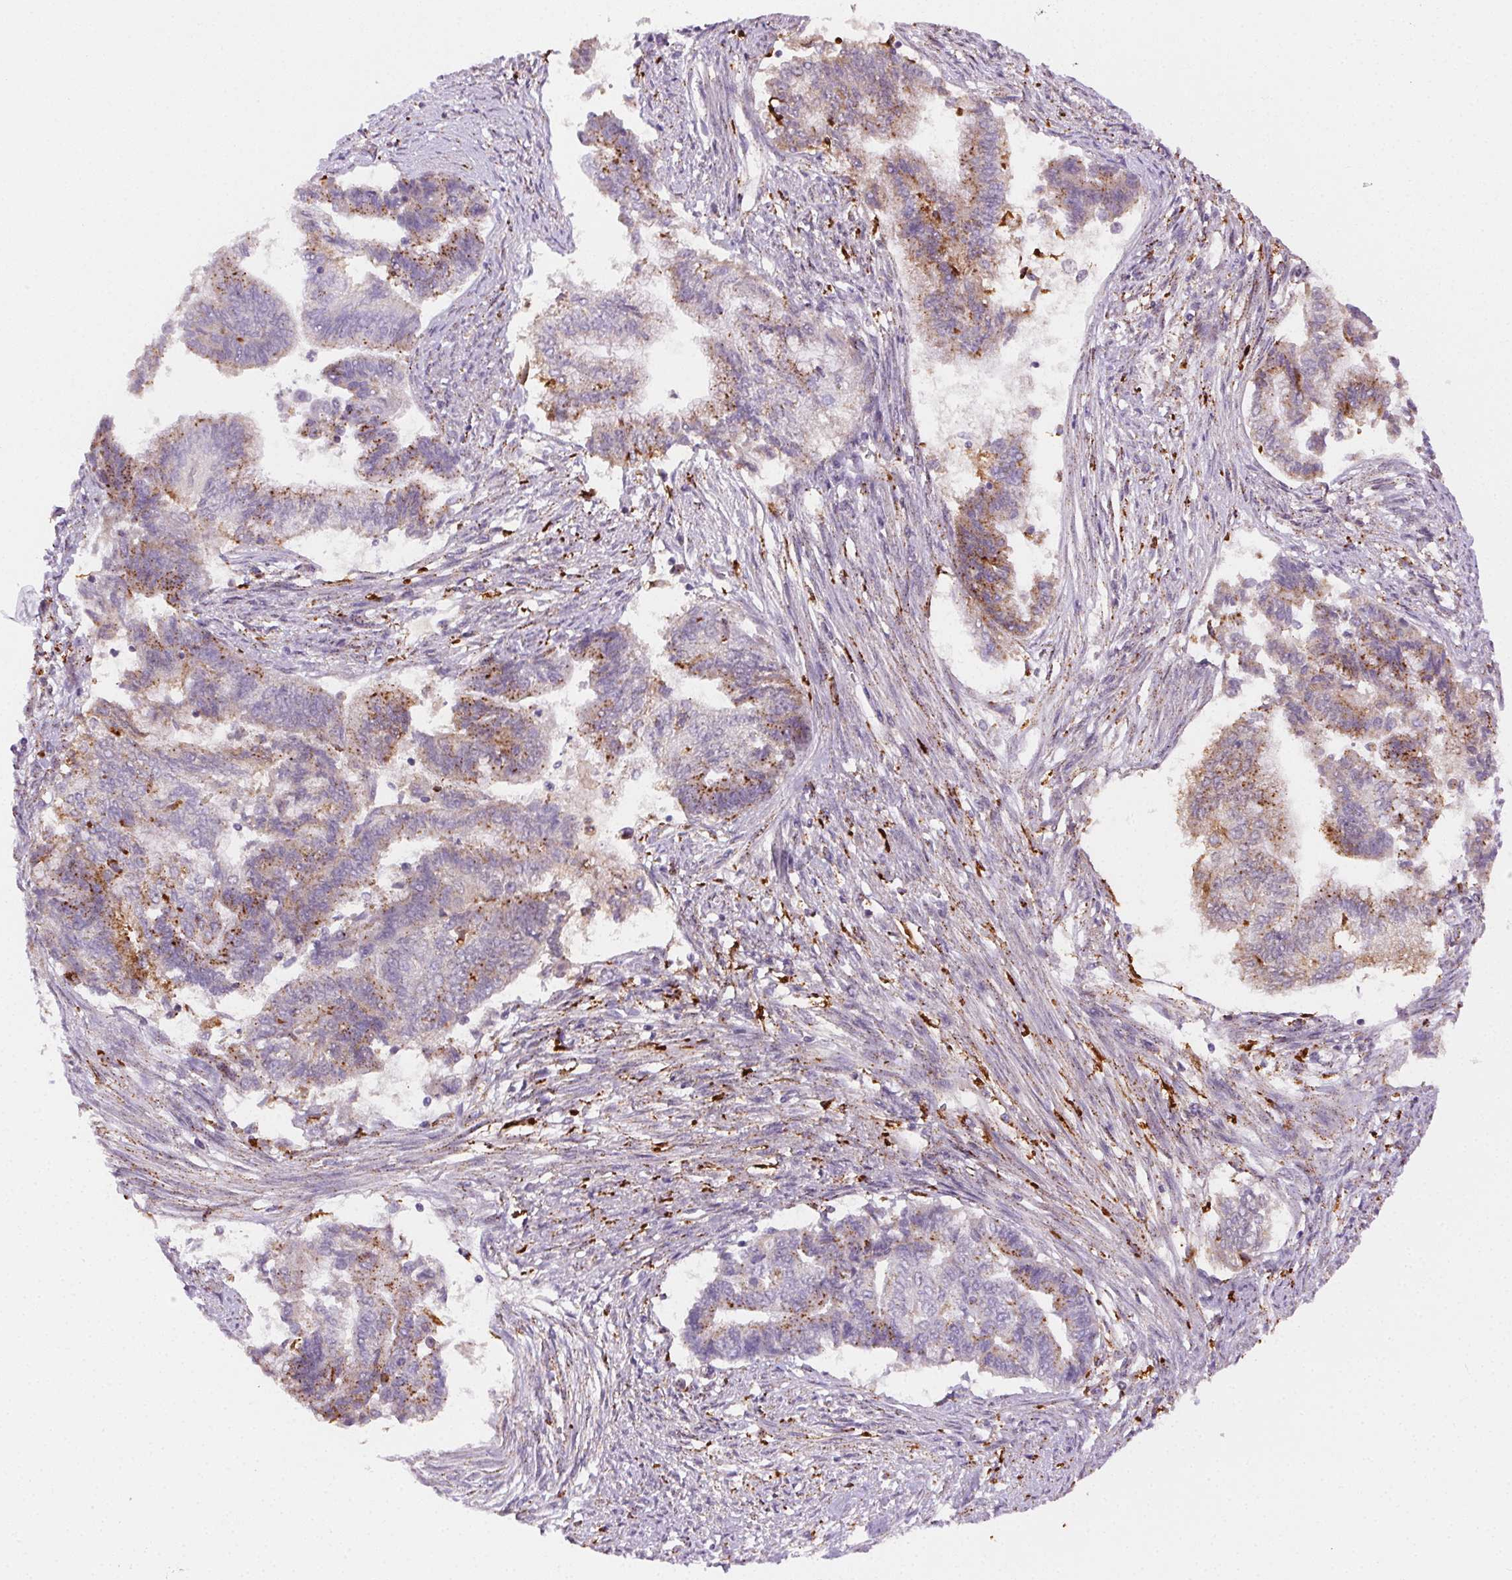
{"staining": {"intensity": "moderate", "quantity": "25%-75%", "location": "cytoplasmic/membranous"}, "tissue": "endometrial cancer", "cell_type": "Tumor cells", "image_type": "cancer", "snomed": [{"axis": "morphology", "description": "Adenocarcinoma, NOS"}, {"axis": "topography", "description": "Endometrium"}], "caption": "Immunohistochemistry (IHC) image of adenocarcinoma (endometrial) stained for a protein (brown), which exhibits medium levels of moderate cytoplasmic/membranous positivity in approximately 25%-75% of tumor cells.", "gene": "SCPEP1", "patient": {"sex": "female", "age": 65}}